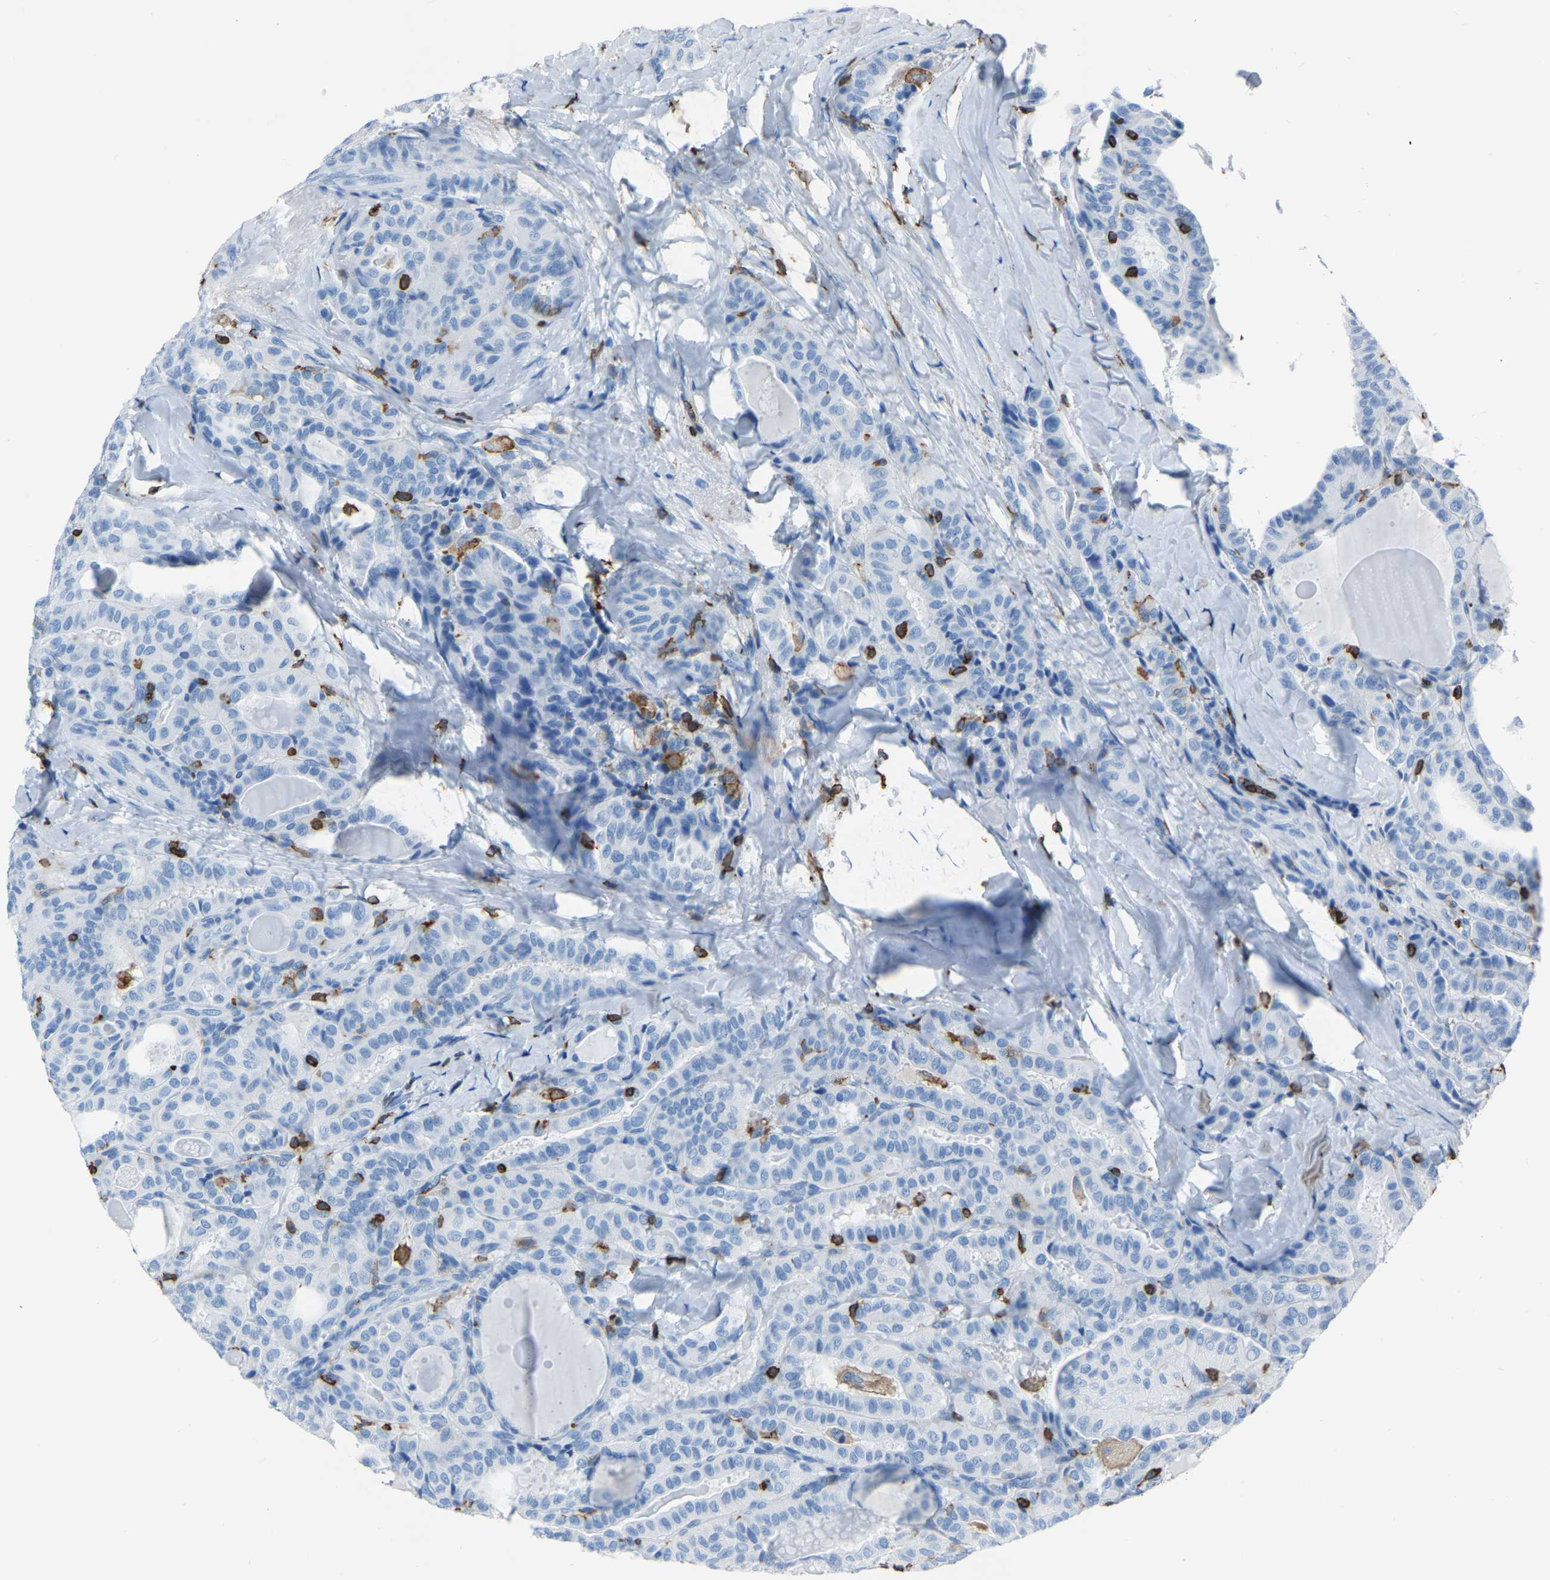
{"staining": {"intensity": "negative", "quantity": "none", "location": "none"}, "tissue": "thyroid cancer", "cell_type": "Tumor cells", "image_type": "cancer", "snomed": [{"axis": "morphology", "description": "Papillary adenocarcinoma, NOS"}, {"axis": "topography", "description": "Thyroid gland"}], "caption": "Immunohistochemical staining of human papillary adenocarcinoma (thyroid) reveals no significant positivity in tumor cells.", "gene": "LSP1", "patient": {"sex": "male", "age": 77}}